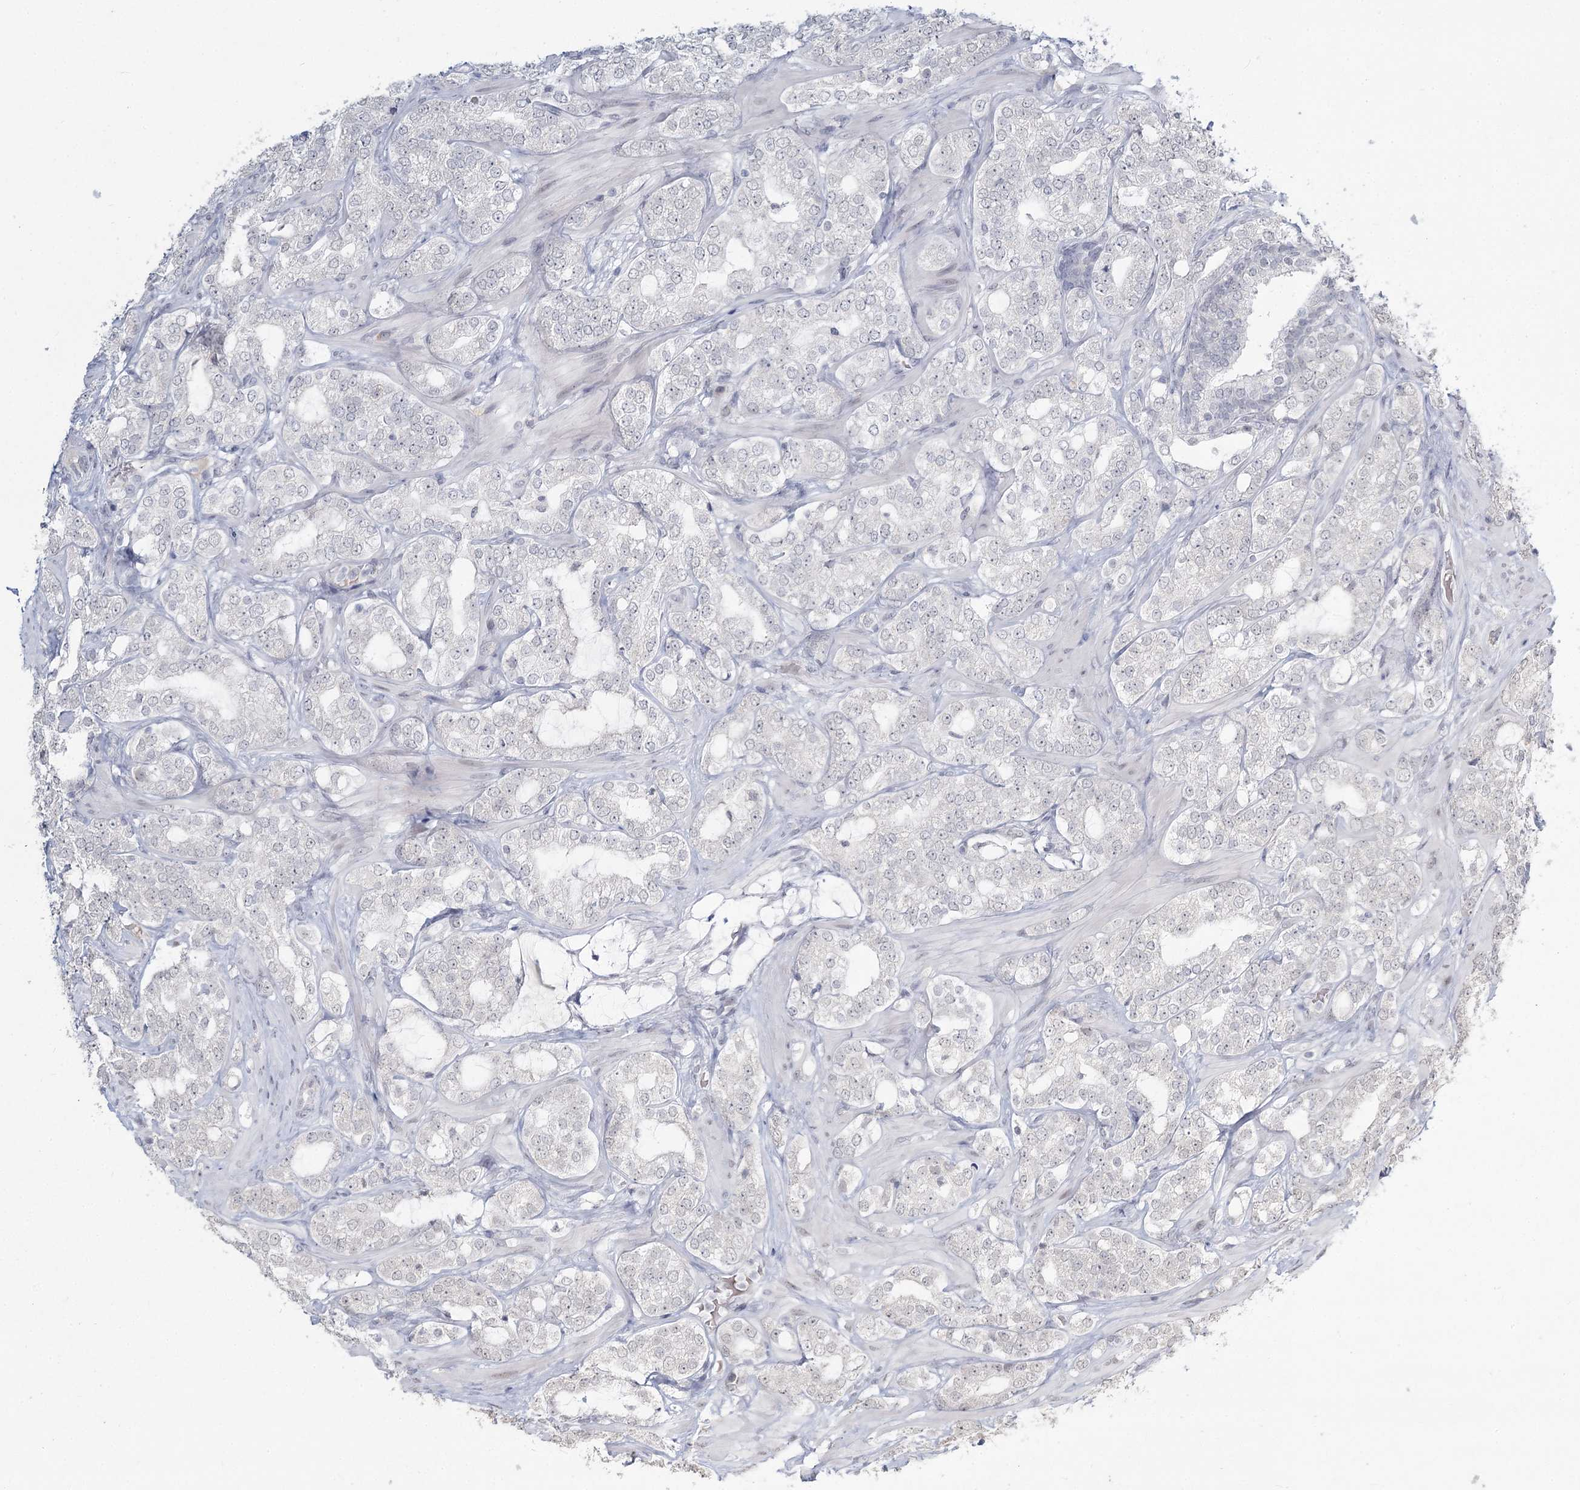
{"staining": {"intensity": "negative", "quantity": "none", "location": "none"}, "tissue": "prostate cancer", "cell_type": "Tumor cells", "image_type": "cancer", "snomed": [{"axis": "morphology", "description": "Adenocarcinoma, High grade"}, {"axis": "topography", "description": "Prostate"}], "caption": "IHC image of adenocarcinoma (high-grade) (prostate) stained for a protein (brown), which displays no expression in tumor cells.", "gene": "LY6G5C", "patient": {"sex": "male", "age": 64}}